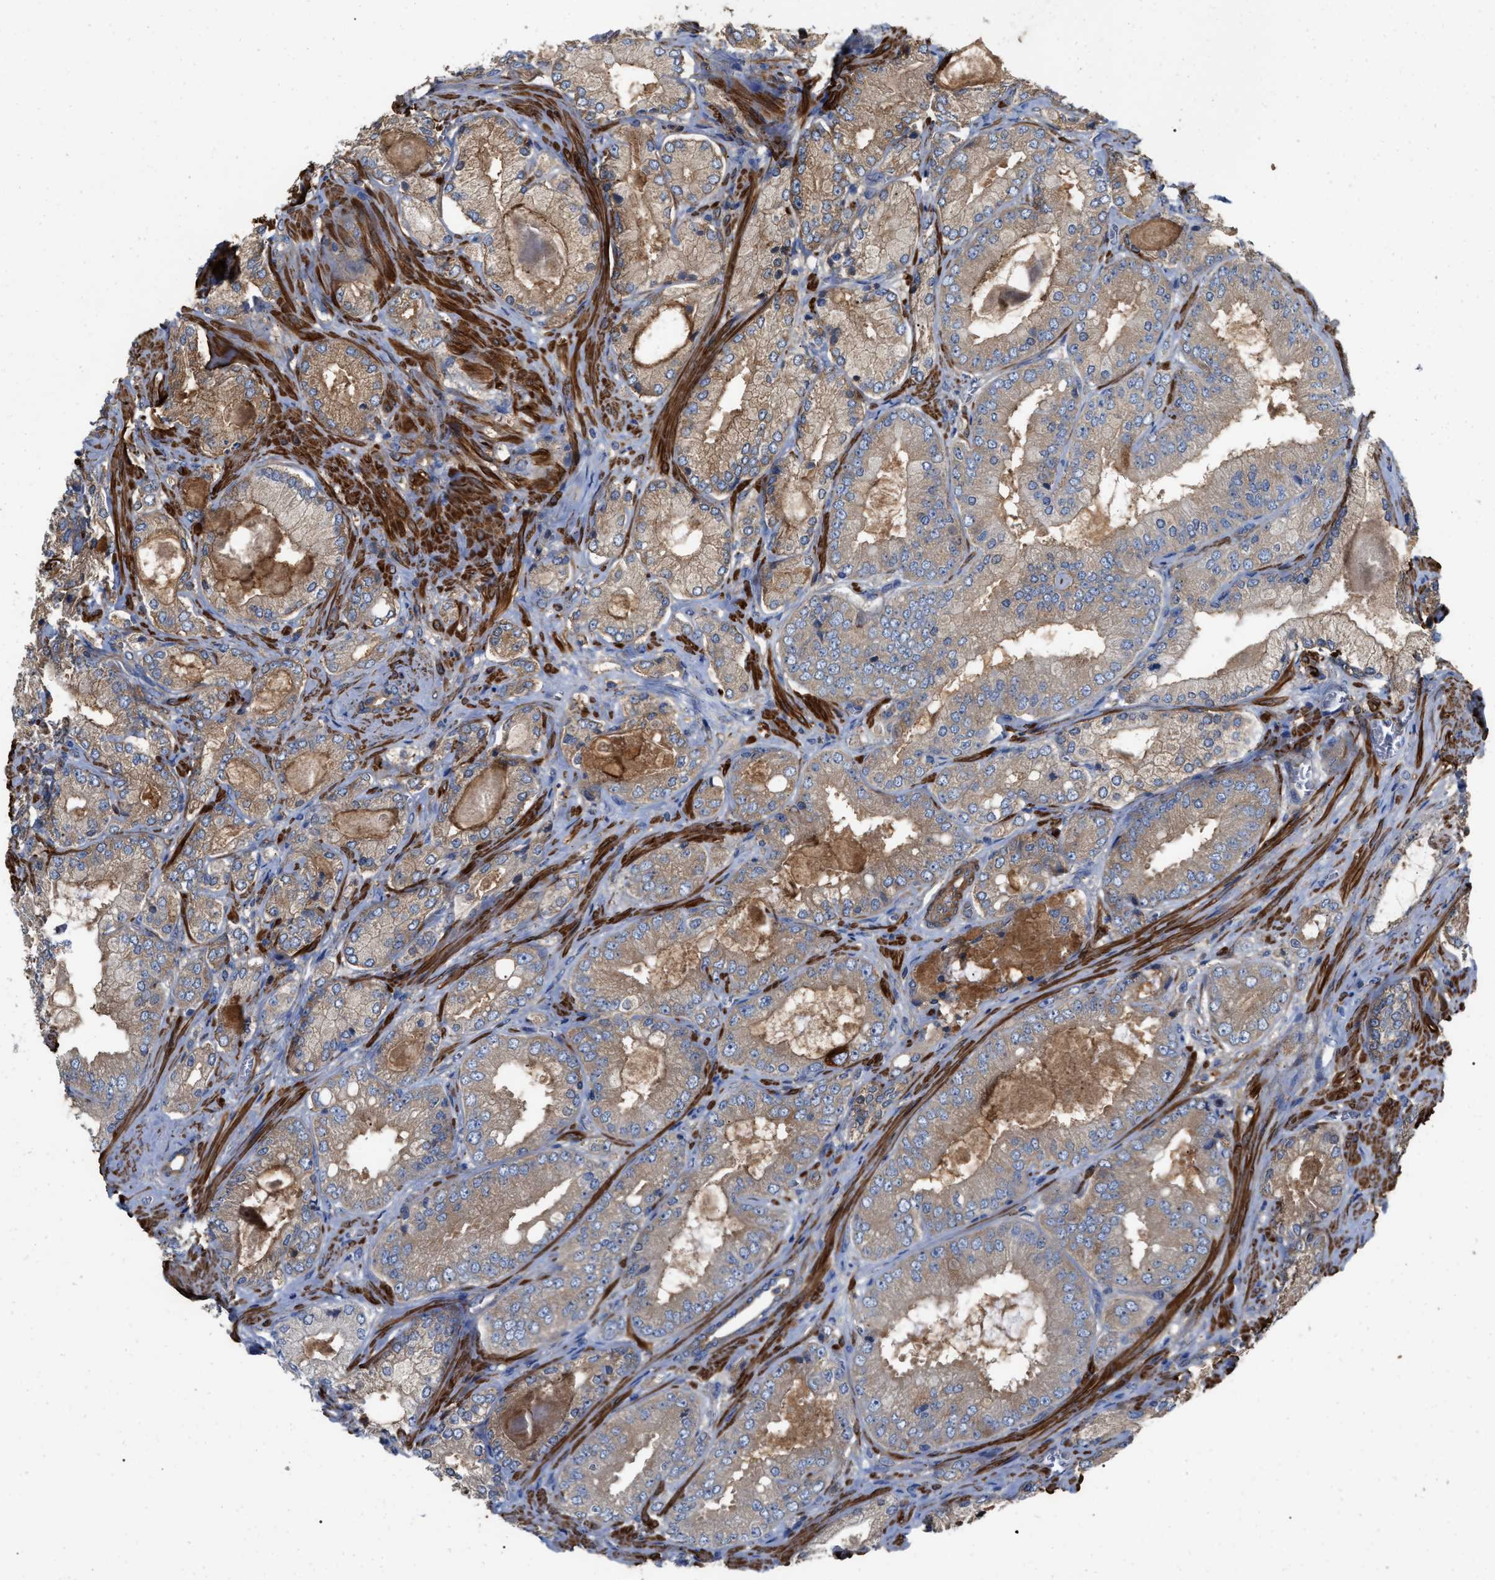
{"staining": {"intensity": "weak", "quantity": ">75%", "location": "cytoplasmic/membranous"}, "tissue": "prostate cancer", "cell_type": "Tumor cells", "image_type": "cancer", "snomed": [{"axis": "morphology", "description": "Adenocarcinoma, Low grade"}, {"axis": "topography", "description": "Prostate"}], "caption": "DAB immunohistochemical staining of prostate adenocarcinoma (low-grade) reveals weak cytoplasmic/membranous protein positivity in approximately >75% of tumor cells.", "gene": "RABEP1", "patient": {"sex": "male", "age": 65}}